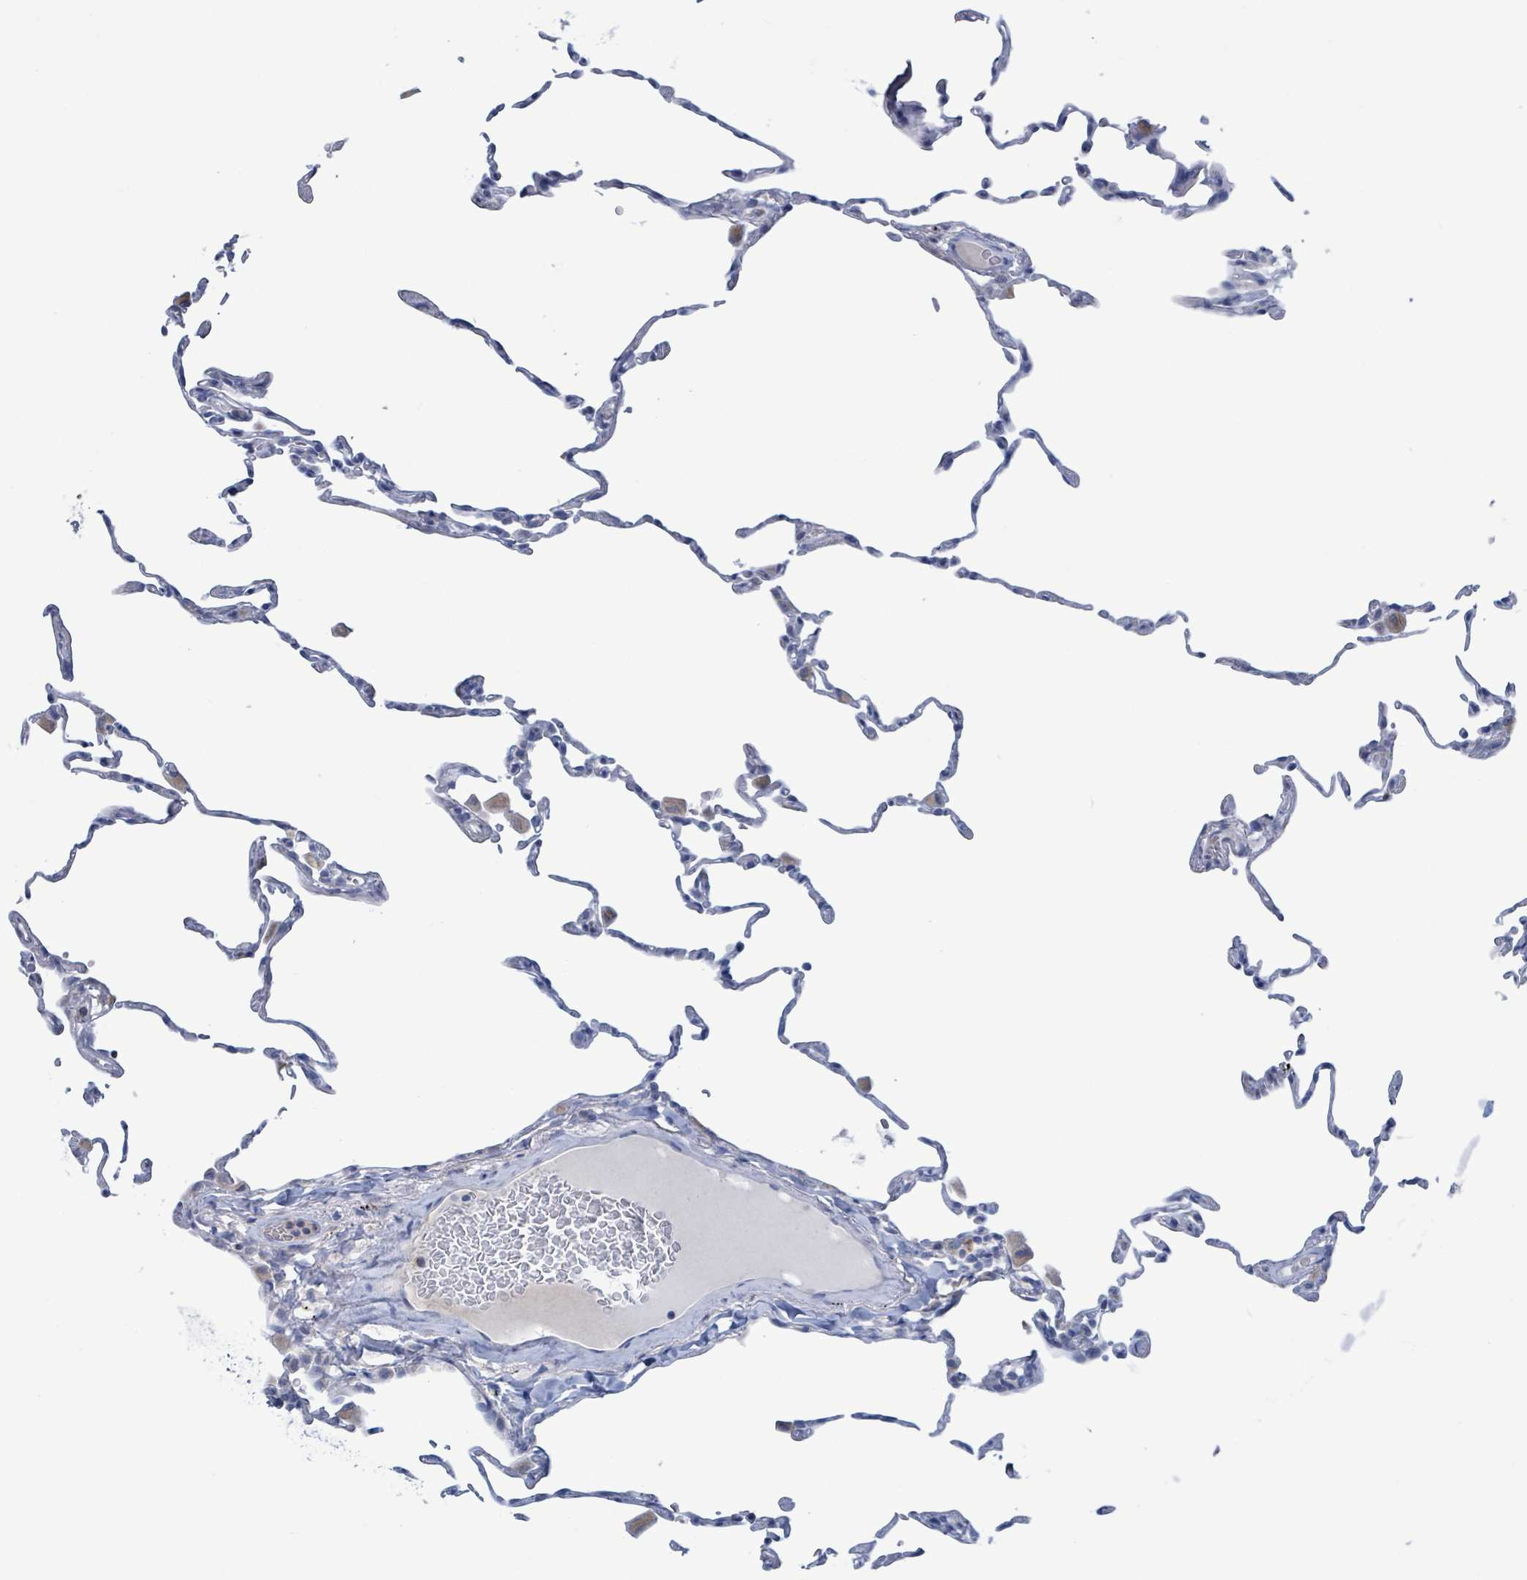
{"staining": {"intensity": "negative", "quantity": "none", "location": "none"}, "tissue": "lung", "cell_type": "Alveolar cells", "image_type": "normal", "snomed": [{"axis": "morphology", "description": "Normal tissue, NOS"}, {"axis": "topography", "description": "Lung"}], "caption": "IHC micrograph of benign lung stained for a protein (brown), which displays no staining in alveolar cells. Nuclei are stained in blue.", "gene": "AKR1C4", "patient": {"sex": "female", "age": 57}}